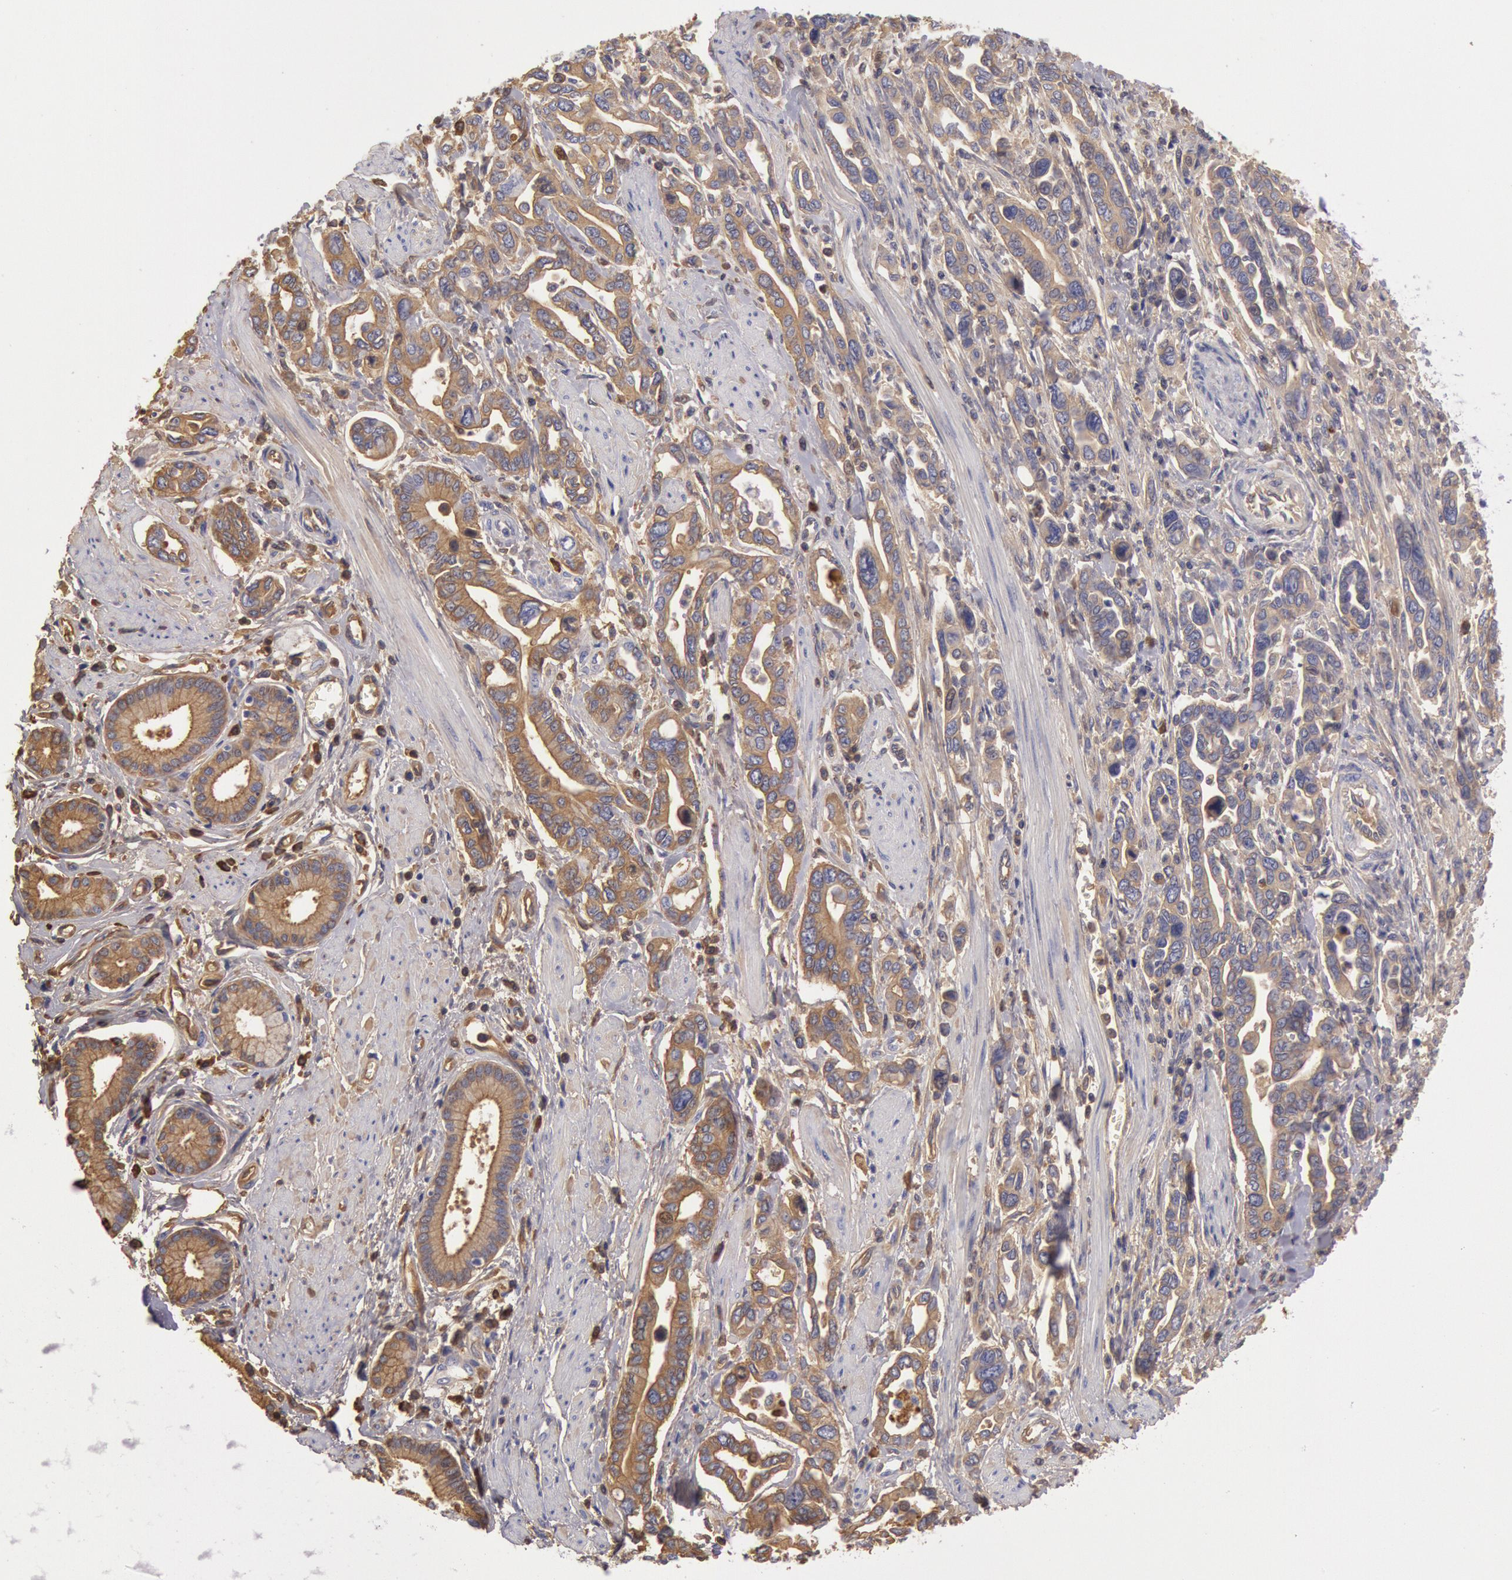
{"staining": {"intensity": "moderate", "quantity": ">75%", "location": "cytoplasmic/membranous"}, "tissue": "pancreatic cancer", "cell_type": "Tumor cells", "image_type": "cancer", "snomed": [{"axis": "morphology", "description": "Adenocarcinoma, NOS"}, {"axis": "topography", "description": "Pancreas"}], "caption": "Protein staining exhibits moderate cytoplasmic/membranous expression in approximately >75% of tumor cells in pancreatic cancer (adenocarcinoma). (Stains: DAB (3,3'-diaminobenzidine) in brown, nuclei in blue, Microscopy: brightfield microscopy at high magnification).", "gene": "IGHG1", "patient": {"sex": "female", "age": 57}}